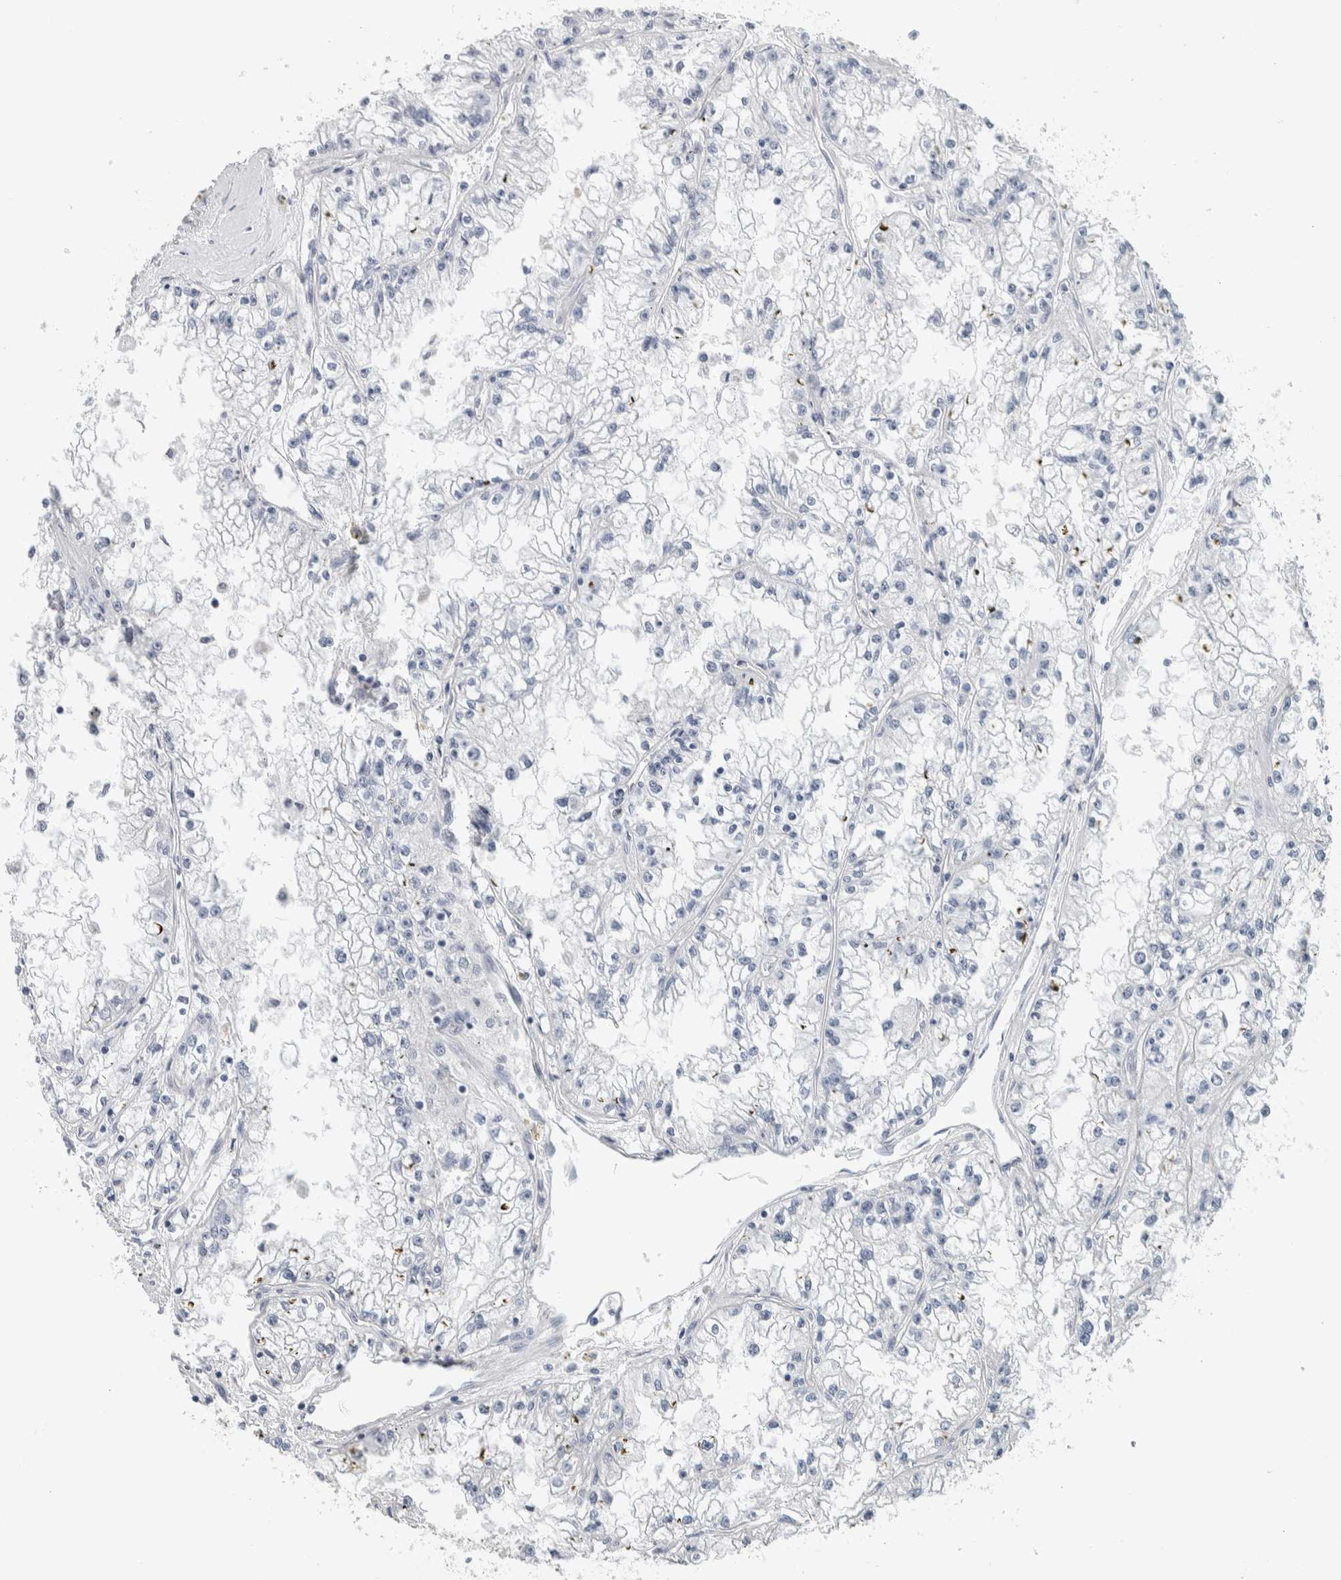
{"staining": {"intensity": "negative", "quantity": "none", "location": "none"}, "tissue": "renal cancer", "cell_type": "Tumor cells", "image_type": "cancer", "snomed": [{"axis": "morphology", "description": "Adenocarcinoma, NOS"}, {"axis": "topography", "description": "Kidney"}], "caption": "IHC micrograph of neoplastic tissue: human renal adenocarcinoma stained with DAB (3,3'-diaminobenzidine) displays no significant protein positivity in tumor cells. The staining was performed using DAB (3,3'-diaminobenzidine) to visualize the protein expression in brown, while the nuclei were stained in blue with hematoxylin (Magnification: 20x).", "gene": "NEFM", "patient": {"sex": "male", "age": 56}}